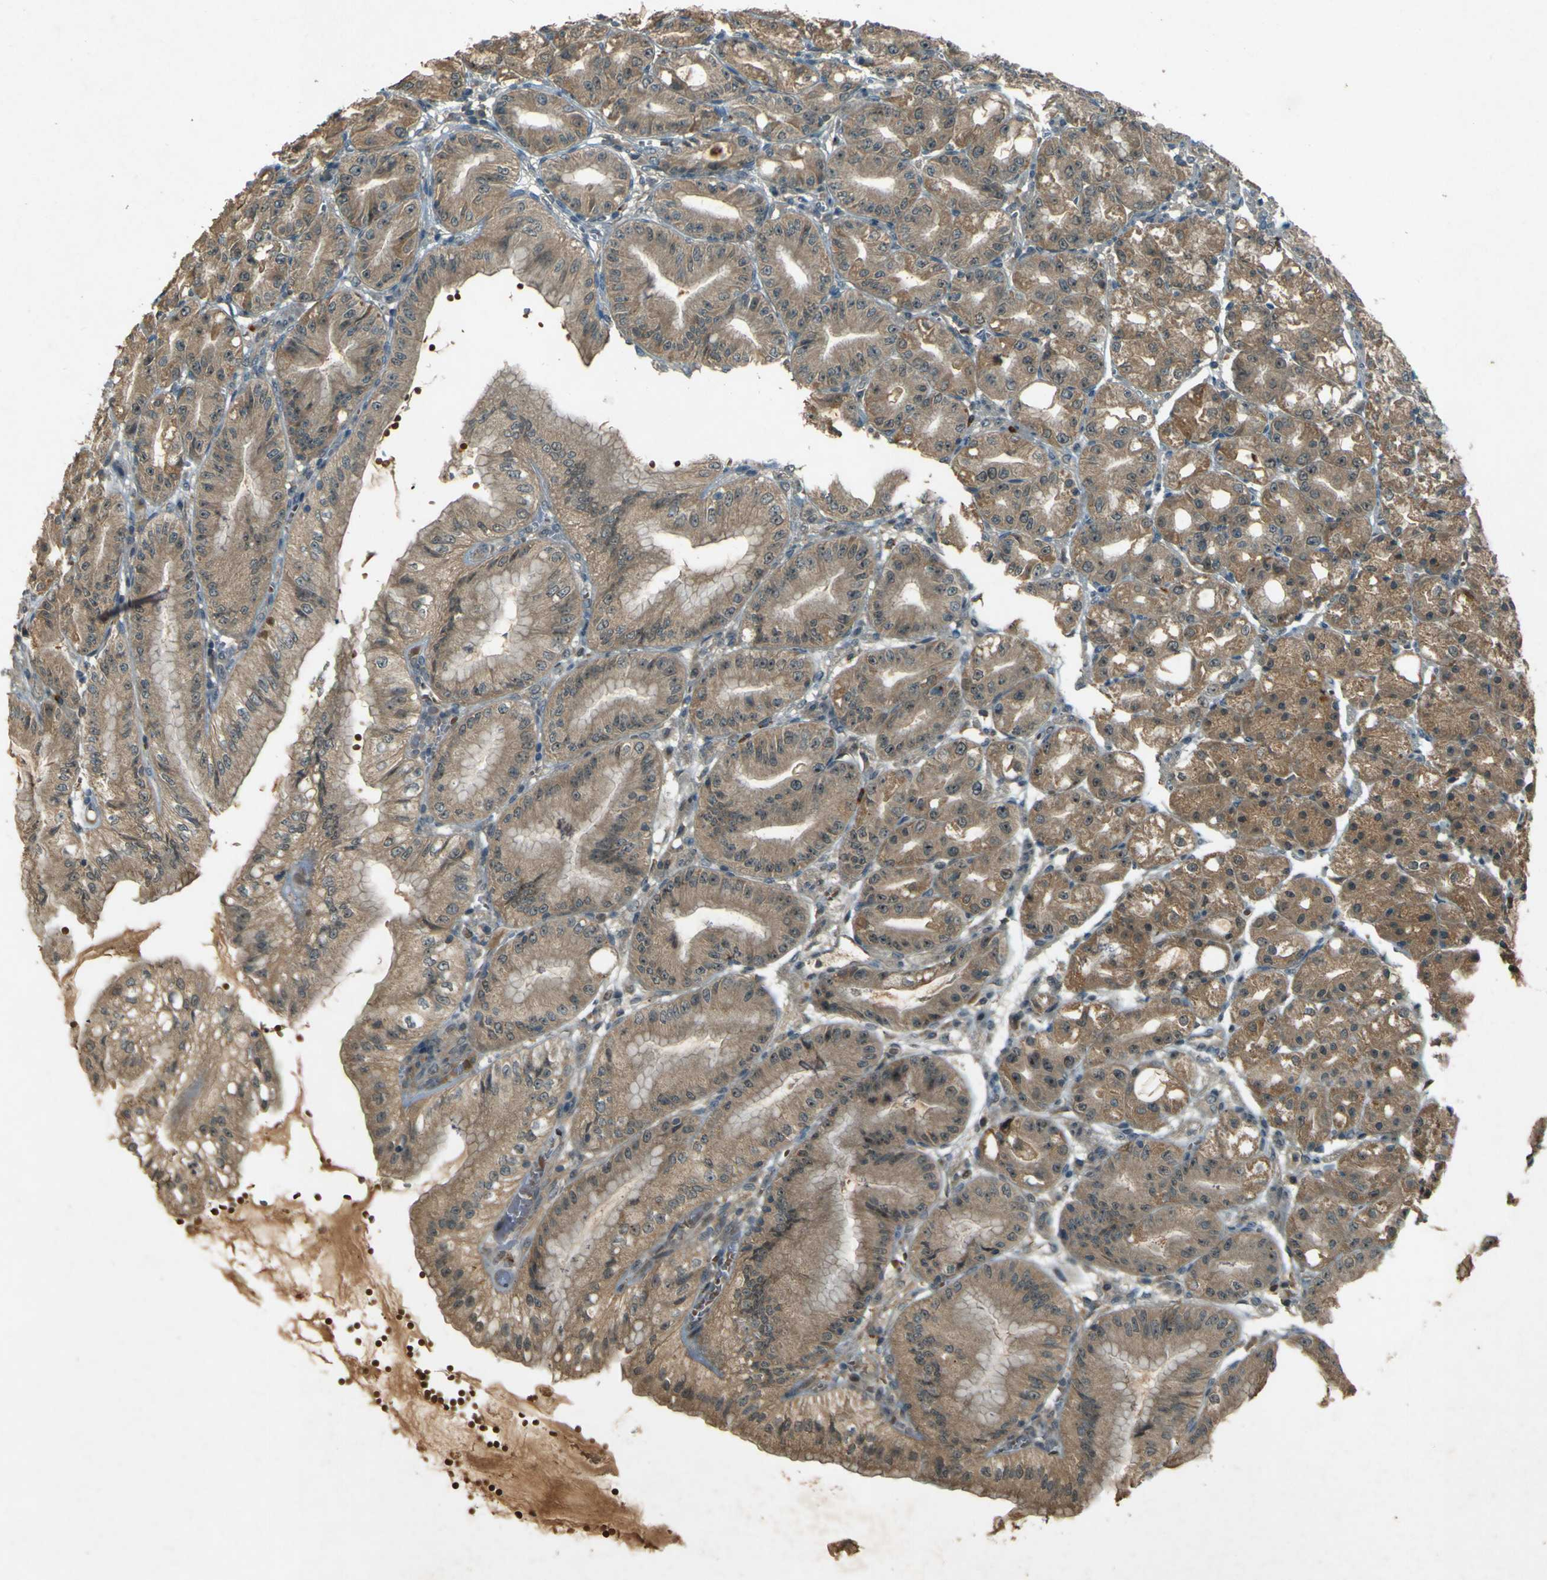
{"staining": {"intensity": "moderate", "quantity": "25%-75%", "location": "cytoplasmic/membranous"}, "tissue": "stomach", "cell_type": "Glandular cells", "image_type": "normal", "snomed": [{"axis": "morphology", "description": "Normal tissue, NOS"}, {"axis": "topography", "description": "Stomach, lower"}], "caption": "Benign stomach demonstrates moderate cytoplasmic/membranous positivity in approximately 25%-75% of glandular cells, visualized by immunohistochemistry.", "gene": "MPDZ", "patient": {"sex": "male", "age": 71}}